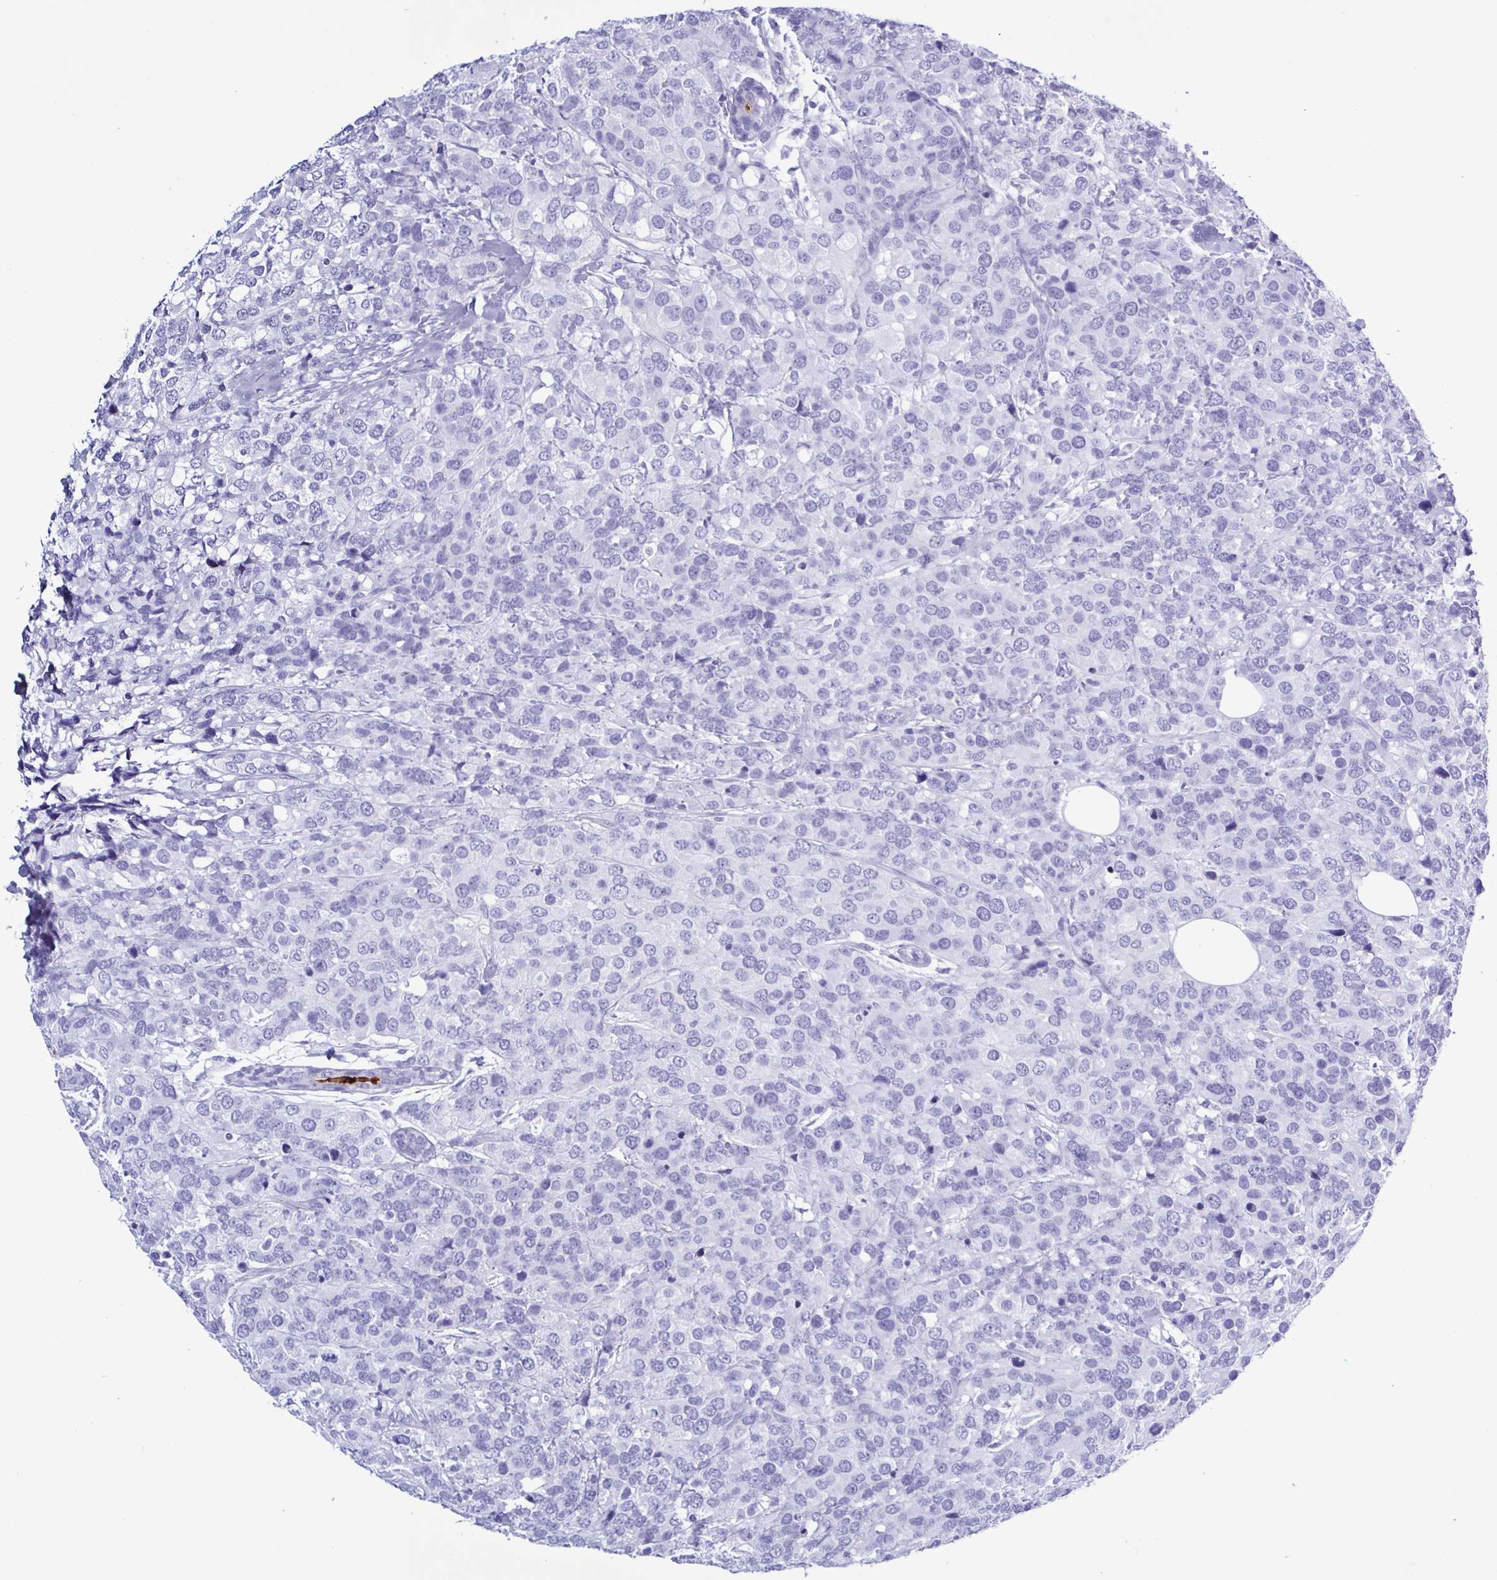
{"staining": {"intensity": "negative", "quantity": "none", "location": "none"}, "tissue": "breast cancer", "cell_type": "Tumor cells", "image_type": "cancer", "snomed": [{"axis": "morphology", "description": "Lobular carcinoma"}, {"axis": "topography", "description": "Breast"}], "caption": "This is a image of immunohistochemistry (IHC) staining of breast cancer (lobular carcinoma), which shows no positivity in tumor cells.", "gene": "LTF", "patient": {"sex": "female", "age": 59}}